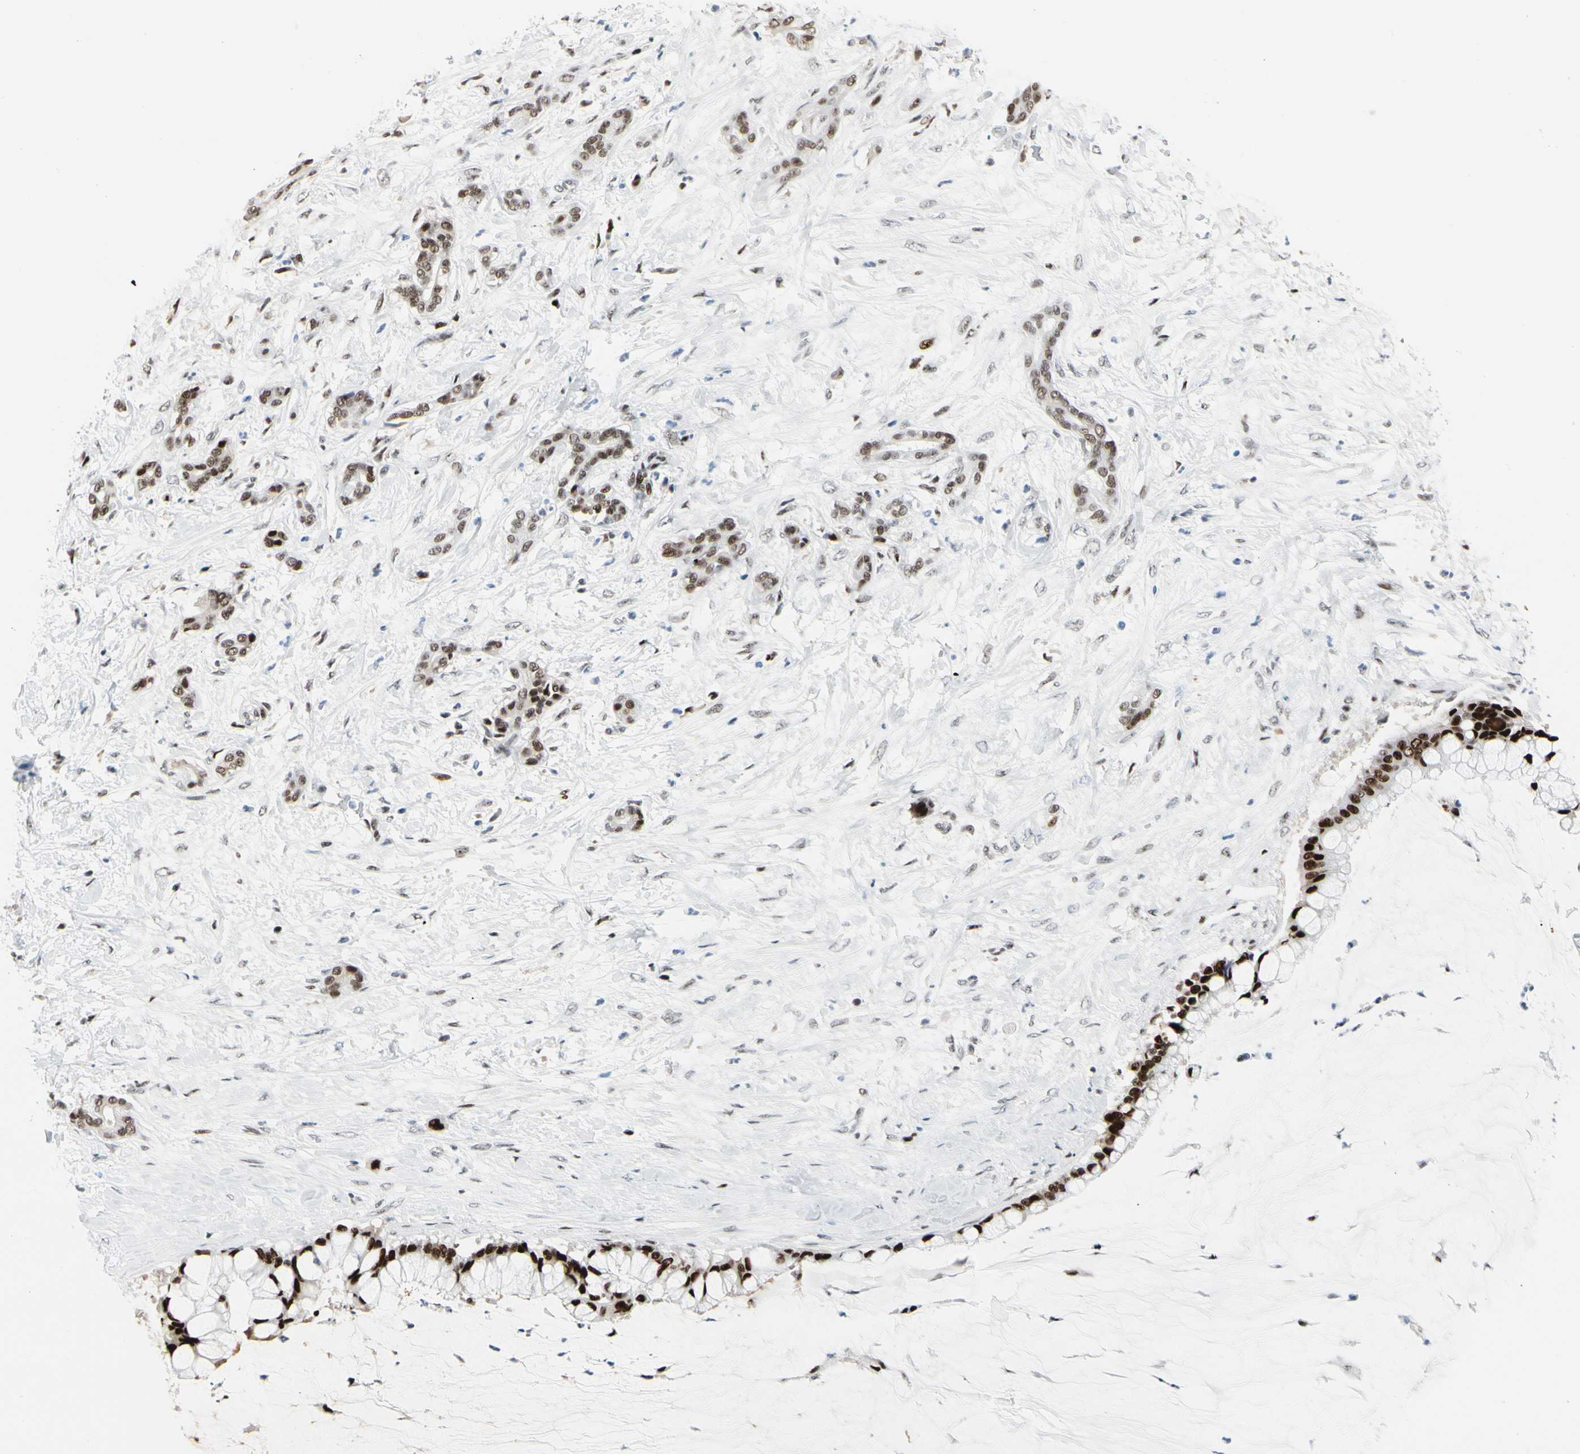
{"staining": {"intensity": "moderate", "quantity": "25%-75%", "location": "nuclear"}, "tissue": "pancreatic cancer", "cell_type": "Tumor cells", "image_type": "cancer", "snomed": [{"axis": "morphology", "description": "Adenocarcinoma, NOS"}, {"axis": "topography", "description": "Pancreas"}], "caption": "High-power microscopy captured an immunohistochemistry image of pancreatic adenocarcinoma, revealing moderate nuclear expression in approximately 25%-75% of tumor cells.", "gene": "FOXO3", "patient": {"sex": "male", "age": 41}}